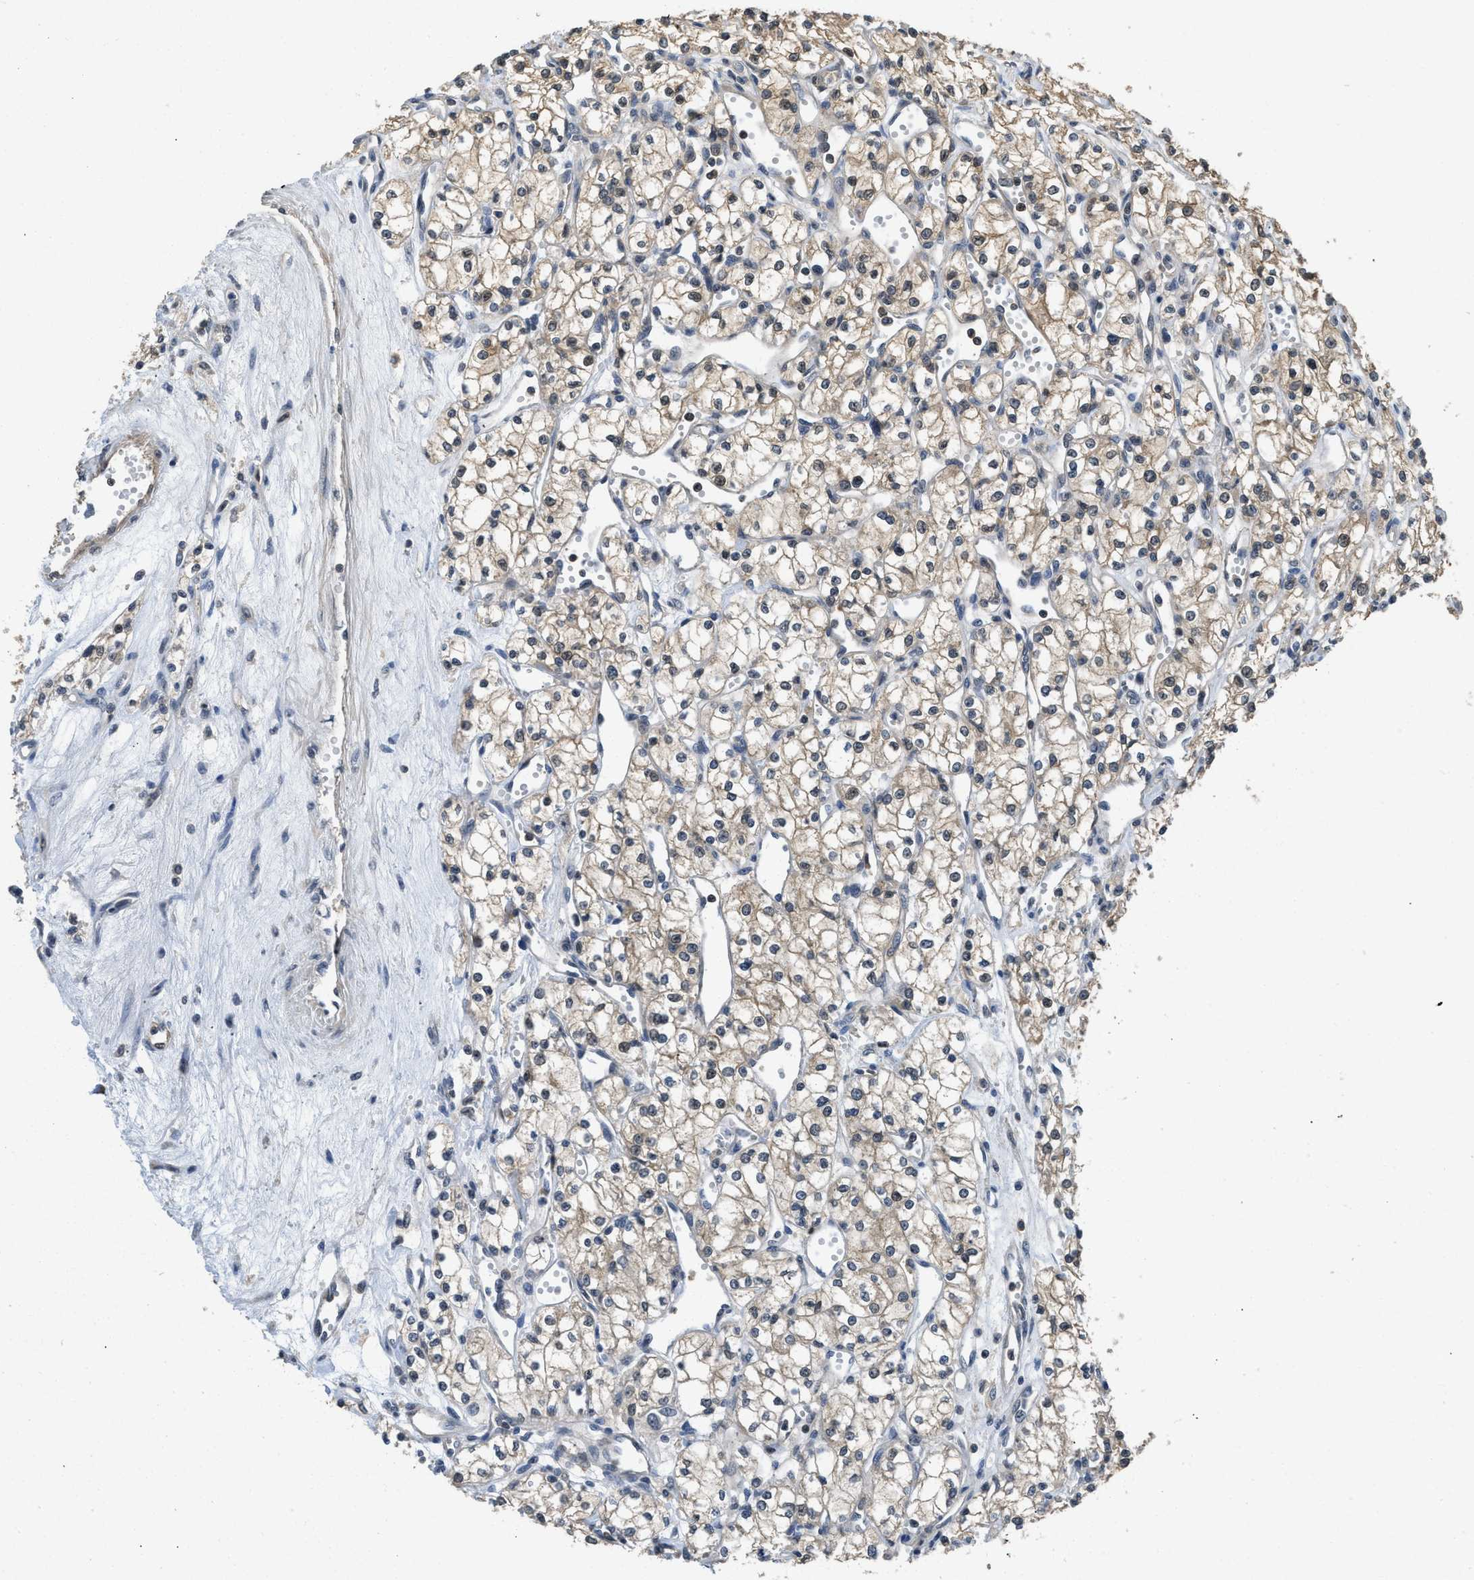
{"staining": {"intensity": "weak", "quantity": ">75%", "location": "cytoplasmic/membranous"}, "tissue": "renal cancer", "cell_type": "Tumor cells", "image_type": "cancer", "snomed": [{"axis": "morphology", "description": "Adenocarcinoma, NOS"}, {"axis": "topography", "description": "Kidney"}], "caption": "Tumor cells demonstrate low levels of weak cytoplasmic/membranous positivity in approximately >75% of cells in human adenocarcinoma (renal).", "gene": "TES", "patient": {"sex": "male", "age": 59}}